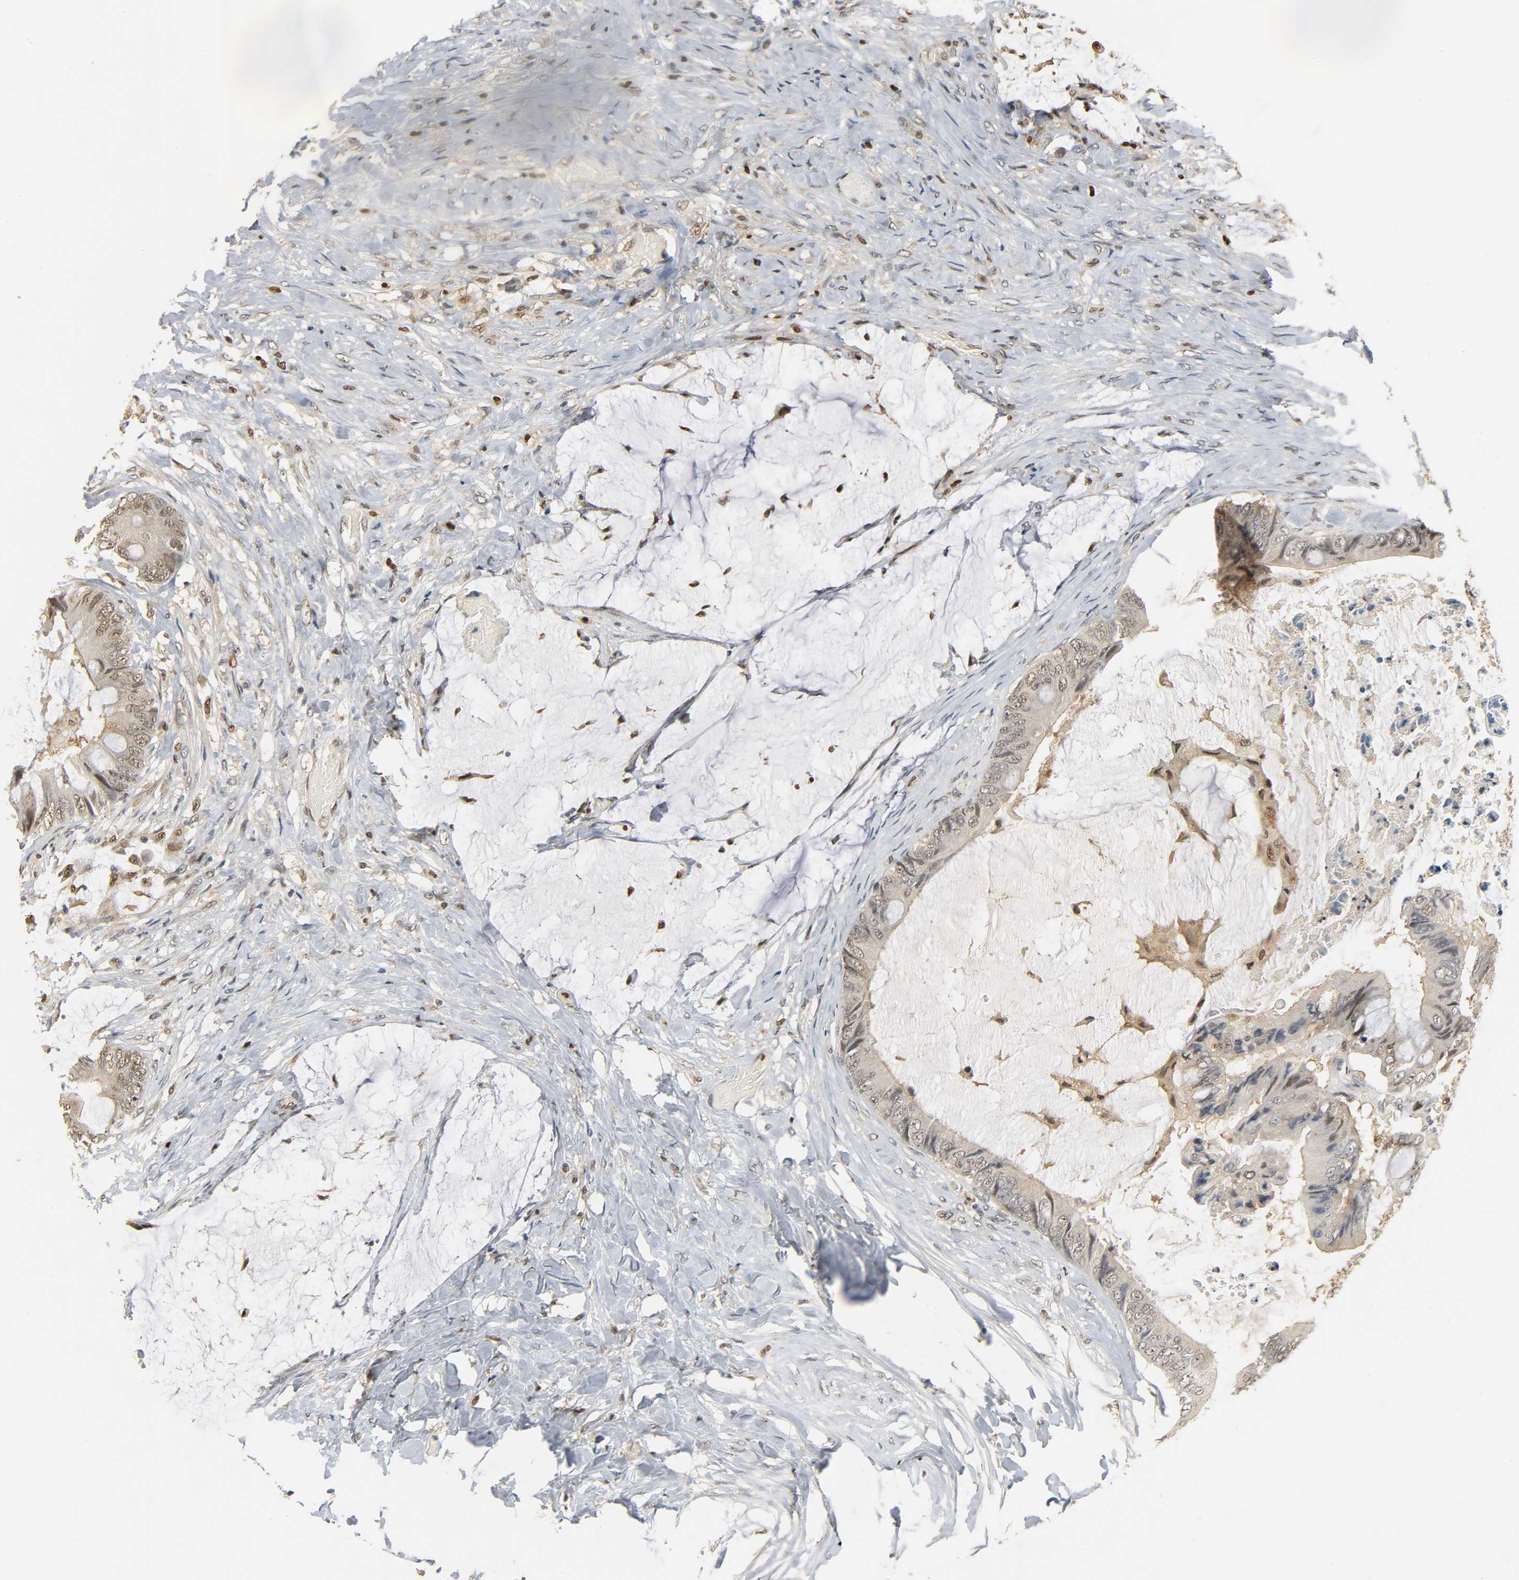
{"staining": {"intensity": "negative", "quantity": "none", "location": "none"}, "tissue": "colorectal cancer", "cell_type": "Tumor cells", "image_type": "cancer", "snomed": [{"axis": "morphology", "description": "Normal tissue, NOS"}, {"axis": "morphology", "description": "Adenocarcinoma, NOS"}, {"axis": "topography", "description": "Rectum"}, {"axis": "topography", "description": "Peripheral nerve tissue"}], "caption": "DAB immunohistochemical staining of human colorectal adenocarcinoma demonstrates no significant positivity in tumor cells.", "gene": "ZFPM2", "patient": {"sex": "female", "age": 77}}